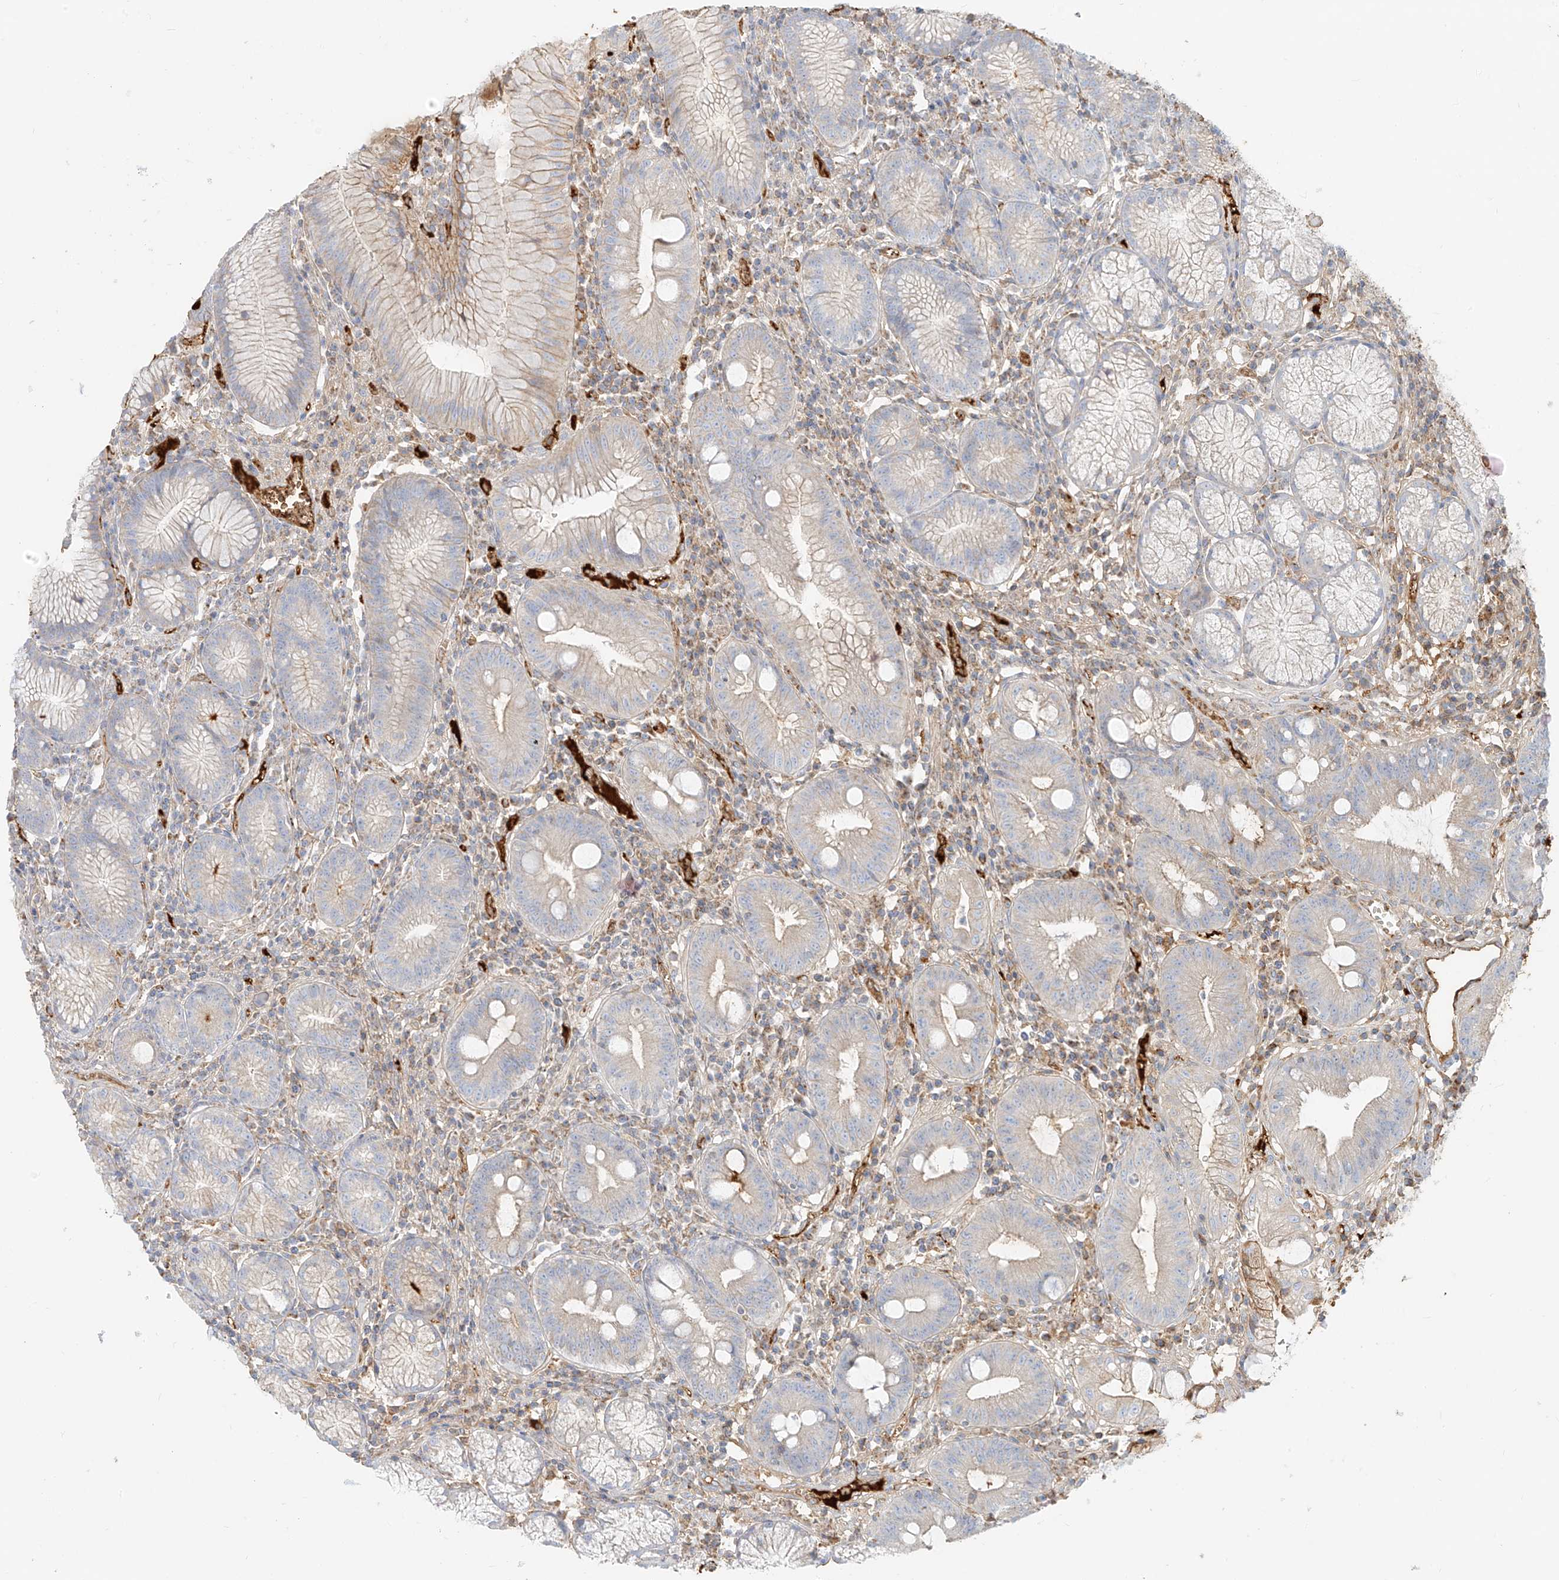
{"staining": {"intensity": "moderate", "quantity": "<25%", "location": "cytoplasmic/membranous"}, "tissue": "stomach", "cell_type": "Glandular cells", "image_type": "normal", "snomed": [{"axis": "morphology", "description": "Normal tissue, NOS"}, {"axis": "topography", "description": "Stomach"}], "caption": "Stomach stained for a protein (brown) exhibits moderate cytoplasmic/membranous positive staining in approximately <25% of glandular cells.", "gene": "OCSTAMP", "patient": {"sex": "male", "age": 55}}